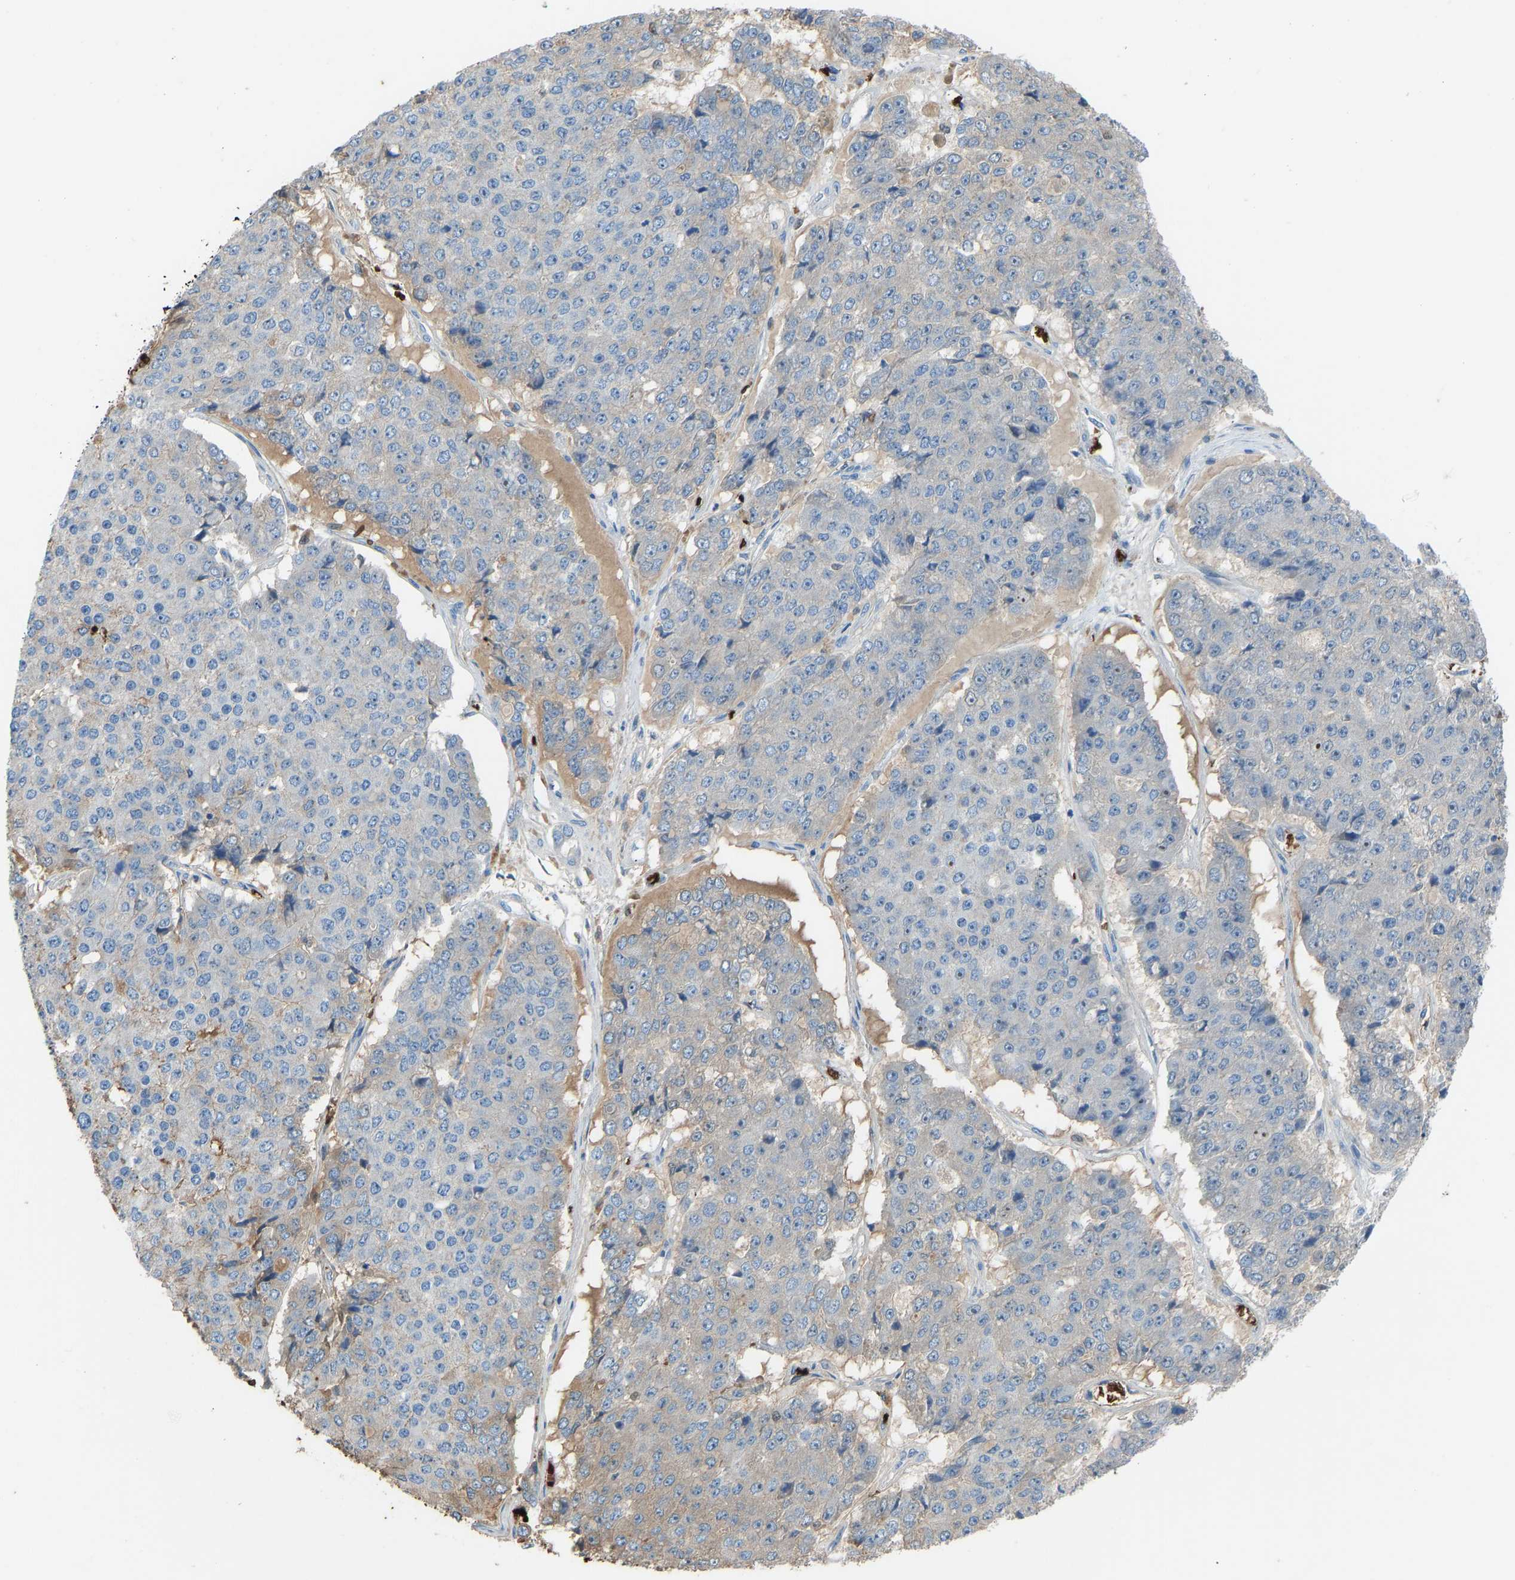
{"staining": {"intensity": "negative", "quantity": "none", "location": "none"}, "tissue": "pancreatic cancer", "cell_type": "Tumor cells", "image_type": "cancer", "snomed": [{"axis": "morphology", "description": "Adenocarcinoma, NOS"}, {"axis": "topography", "description": "Pancreas"}], "caption": "Pancreatic adenocarcinoma was stained to show a protein in brown. There is no significant staining in tumor cells.", "gene": "PIGS", "patient": {"sex": "male", "age": 50}}